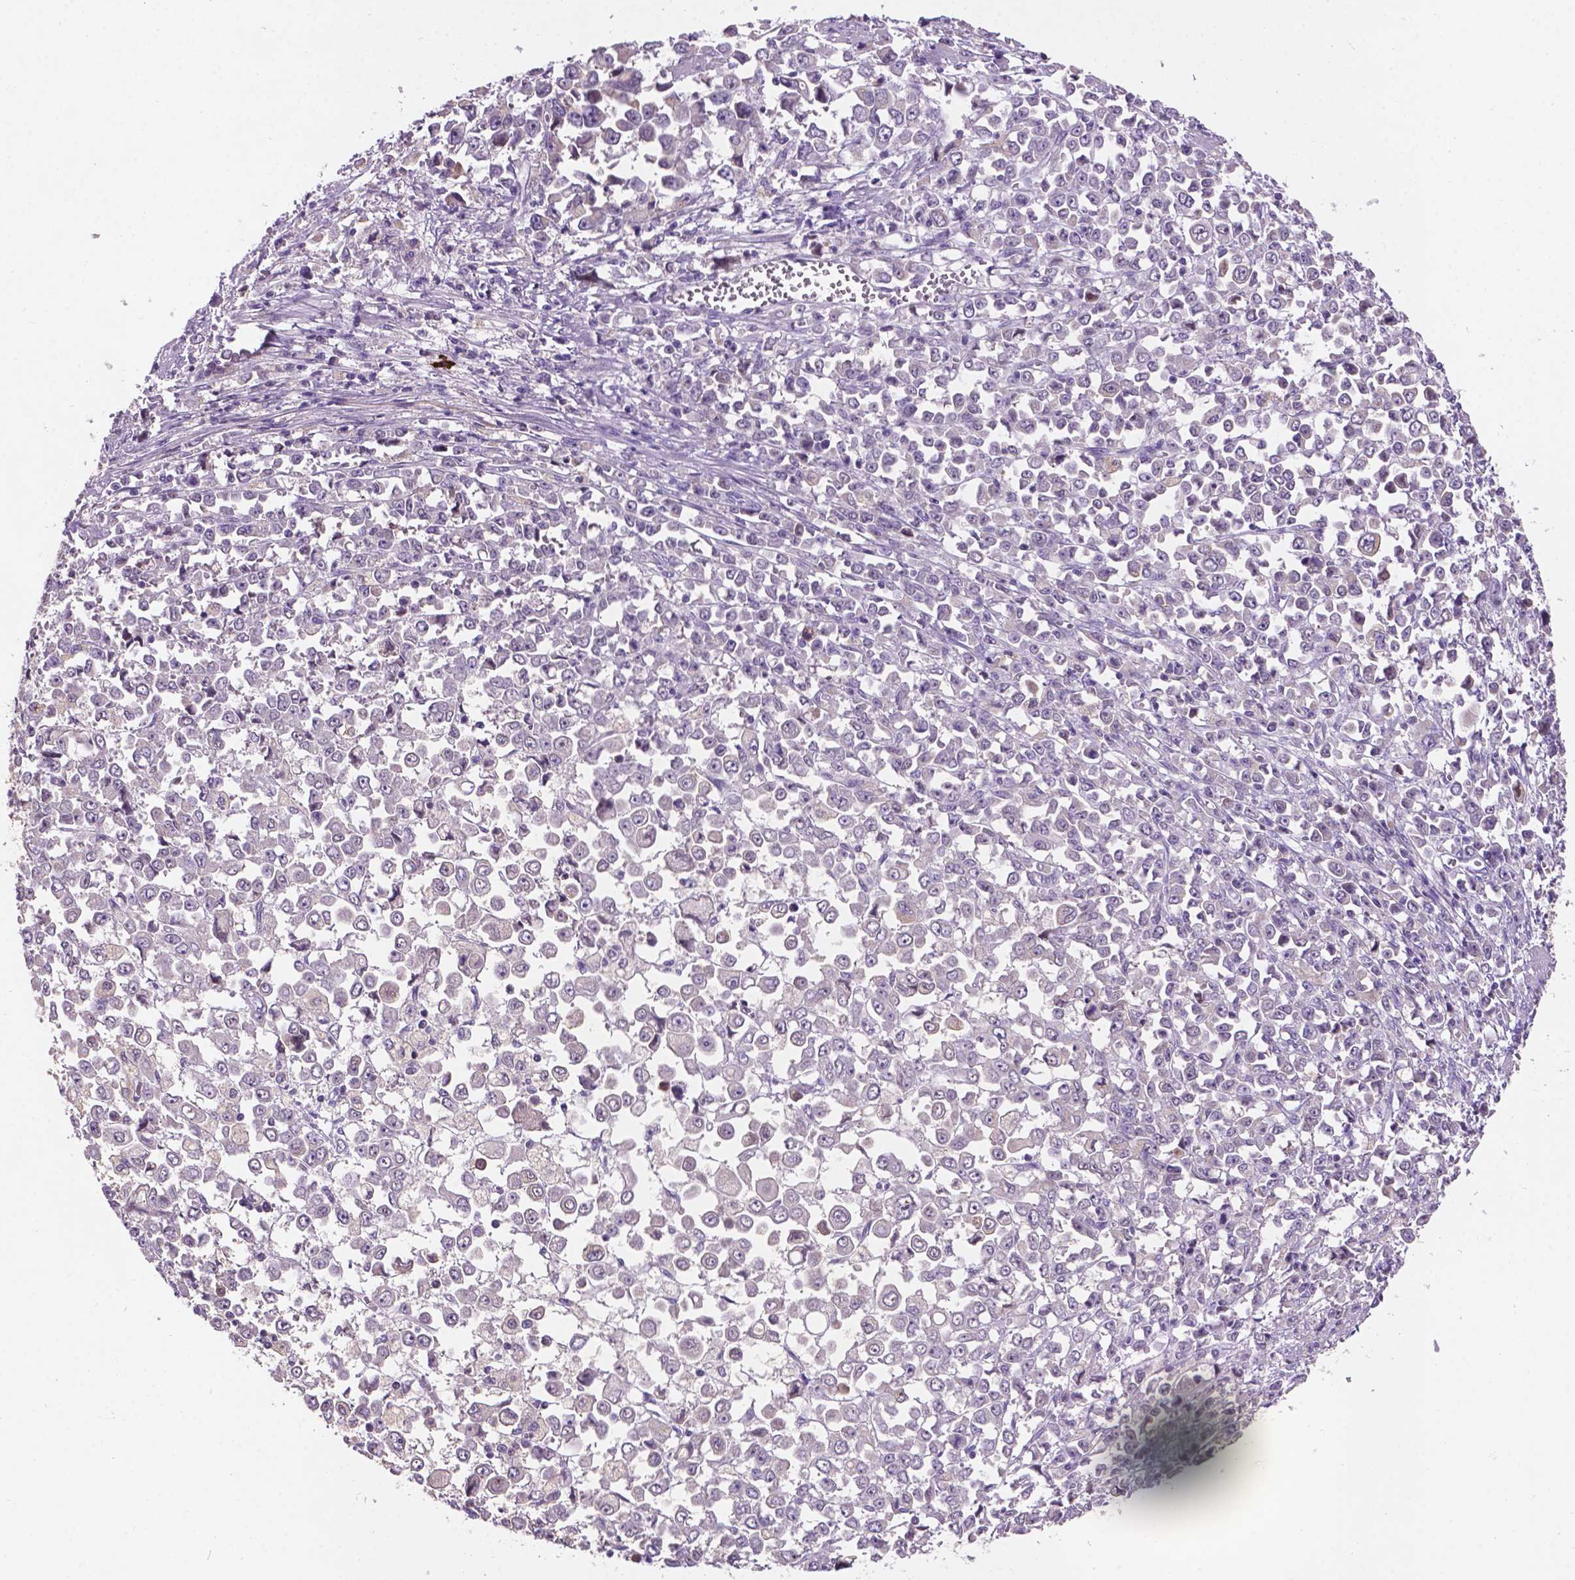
{"staining": {"intensity": "negative", "quantity": "none", "location": "none"}, "tissue": "stomach cancer", "cell_type": "Tumor cells", "image_type": "cancer", "snomed": [{"axis": "morphology", "description": "Adenocarcinoma, NOS"}, {"axis": "topography", "description": "Stomach, upper"}], "caption": "Protein analysis of stomach cancer shows no significant positivity in tumor cells. (DAB (3,3'-diaminobenzidine) immunohistochemistry with hematoxylin counter stain).", "gene": "GXYLT2", "patient": {"sex": "male", "age": 70}}